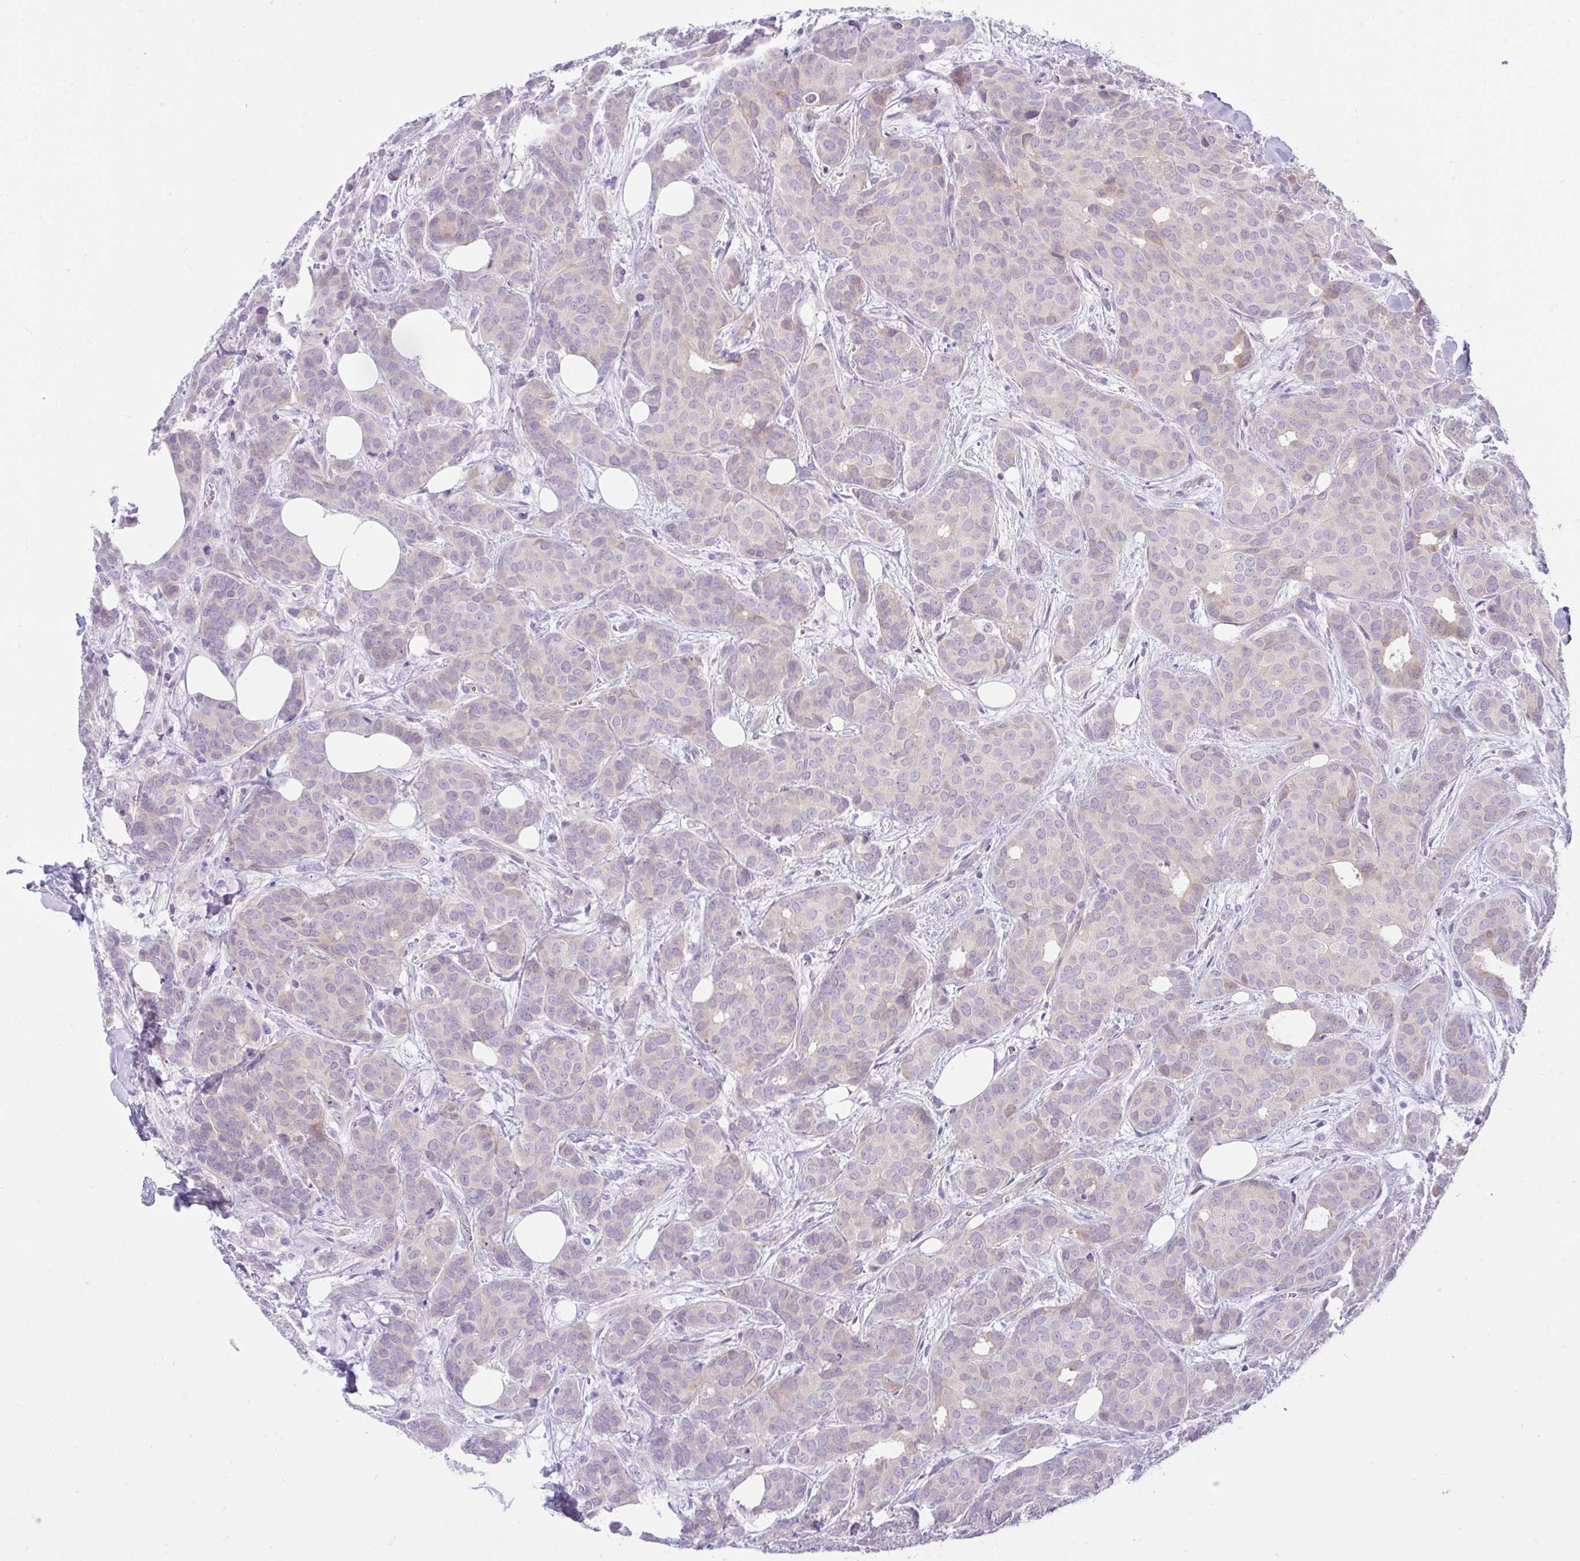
{"staining": {"intensity": "weak", "quantity": "<25%", "location": "cytoplasmic/membranous"}, "tissue": "breast cancer", "cell_type": "Tumor cells", "image_type": "cancer", "snomed": [{"axis": "morphology", "description": "Duct carcinoma"}, {"axis": "topography", "description": "Breast"}], "caption": "The histopathology image reveals no staining of tumor cells in breast cancer.", "gene": "ZNF101", "patient": {"sex": "female", "age": 70}}